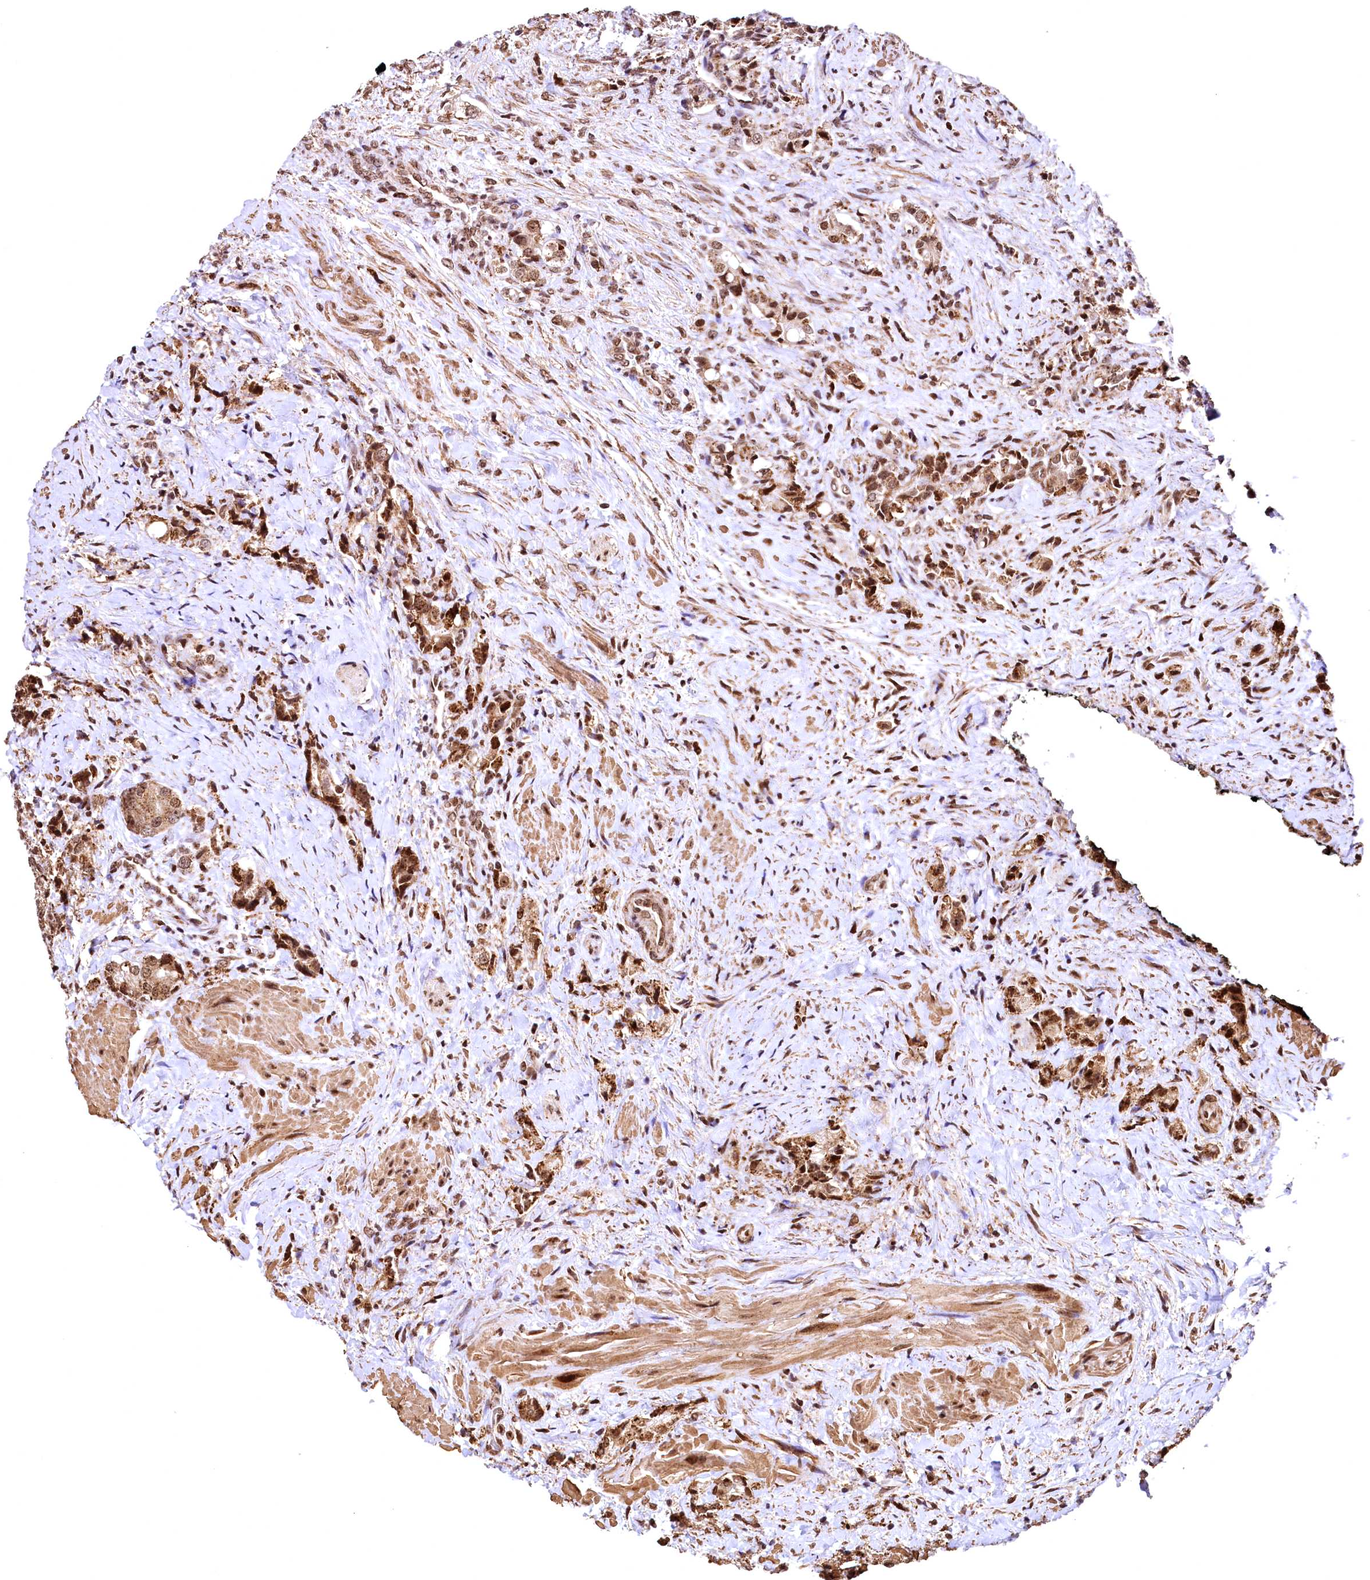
{"staining": {"intensity": "moderate", "quantity": ">75%", "location": "cytoplasmic/membranous,nuclear"}, "tissue": "prostate cancer", "cell_type": "Tumor cells", "image_type": "cancer", "snomed": [{"axis": "morphology", "description": "Adenocarcinoma, High grade"}, {"axis": "topography", "description": "Prostate"}], "caption": "Human prostate high-grade adenocarcinoma stained with a brown dye displays moderate cytoplasmic/membranous and nuclear positive staining in approximately >75% of tumor cells.", "gene": "PDS5B", "patient": {"sex": "male", "age": 65}}